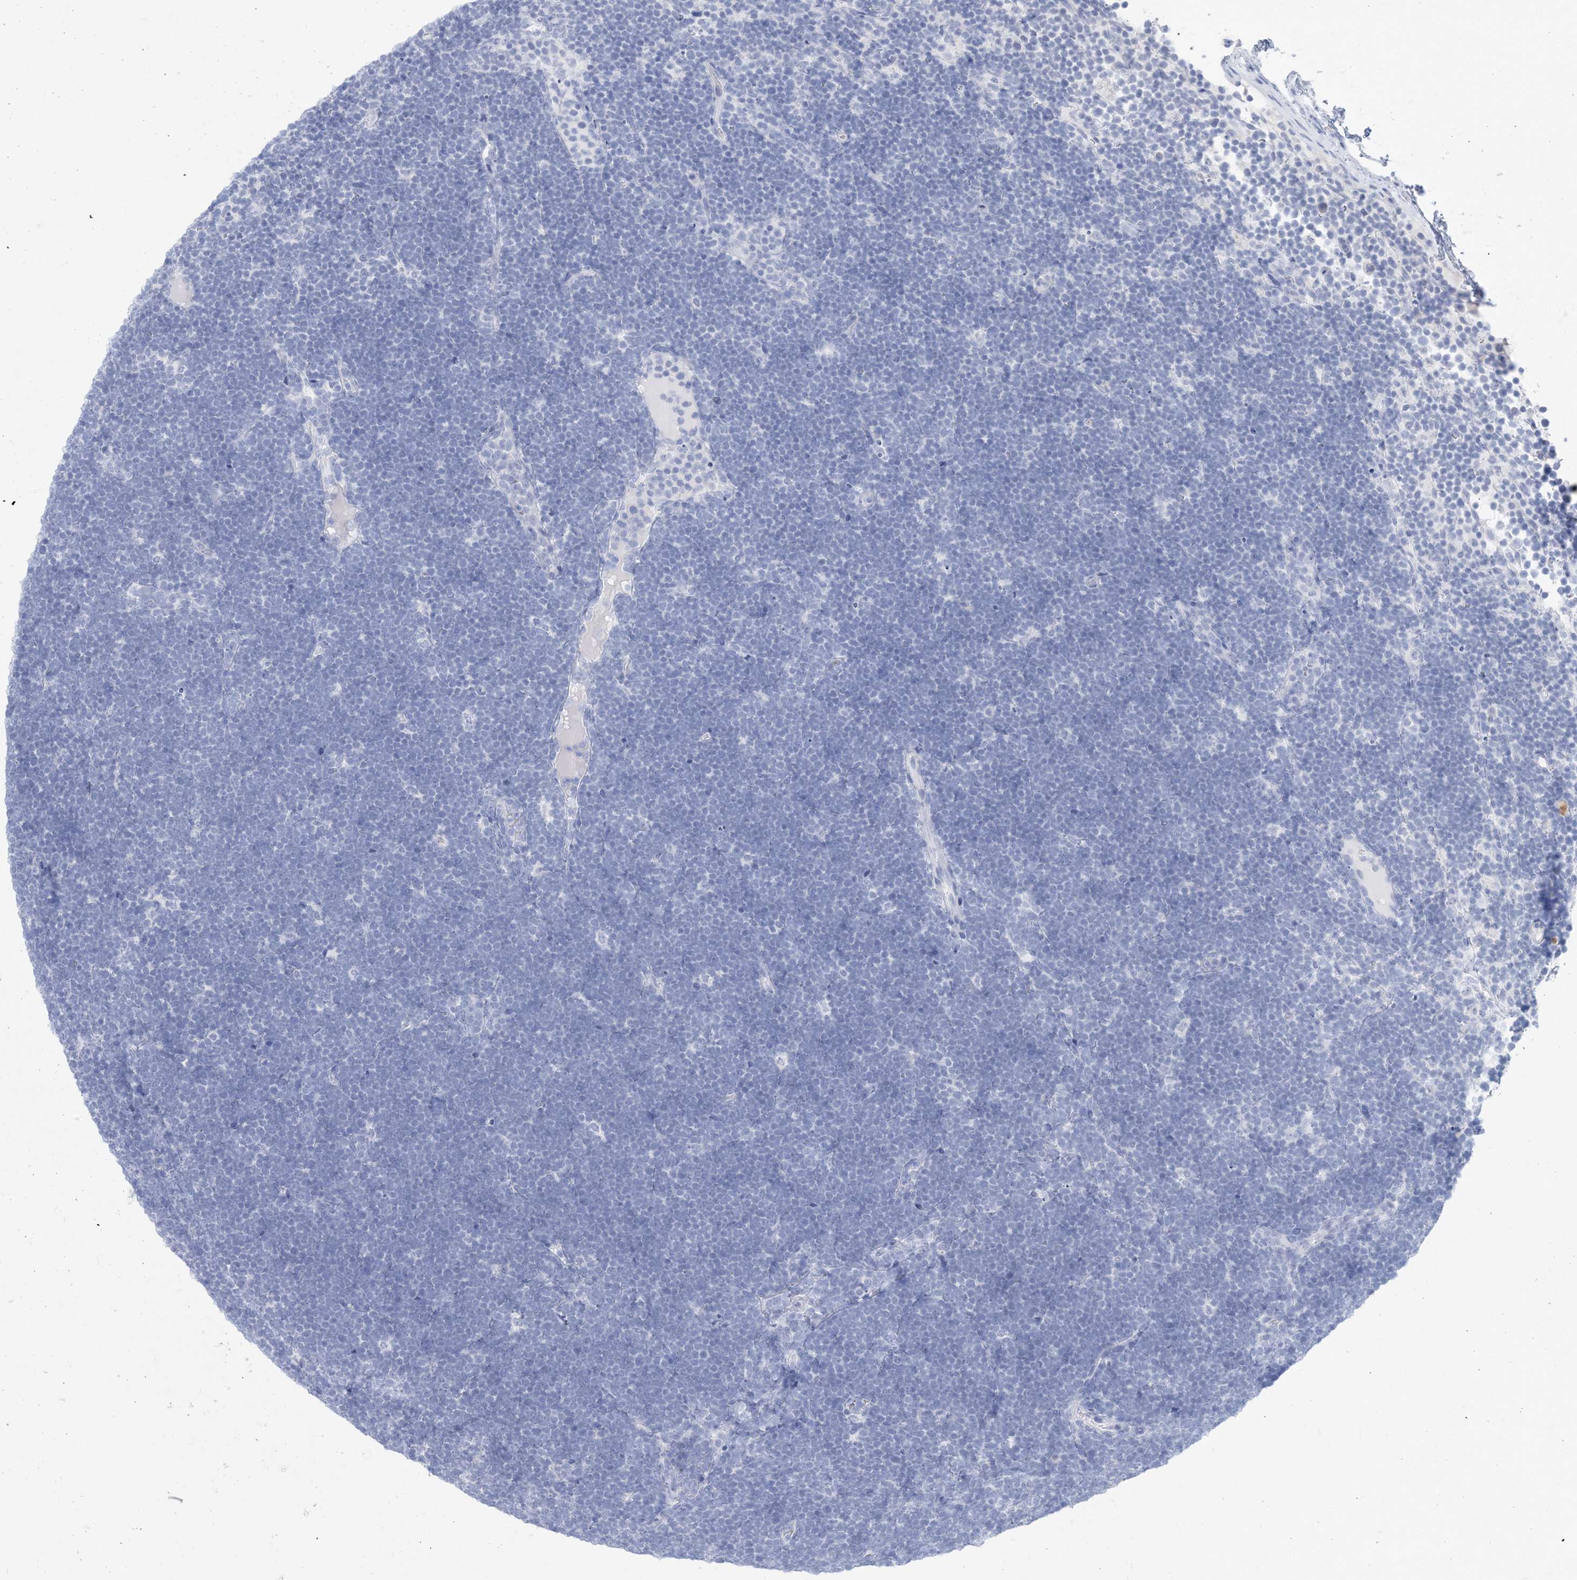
{"staining": {"intensity": "negative", "quantity": "none", "location": "none"}, "tissue": "lymphoma", "cell_type": "Tumor cells", "image_type": "cancer", "snomed": [{"axis": "morphology", "description": "Malignant lymphoma, non-Hodgkin's type, High grade"}, {"axis": "topography", "description": "Lymph node"}], "caption": "Lymphoma stained for a protein using IHC demonstrates no expression tumor cells.", "gene": "SH3YL1", "patient": {"sex": "male", "age": 13}}